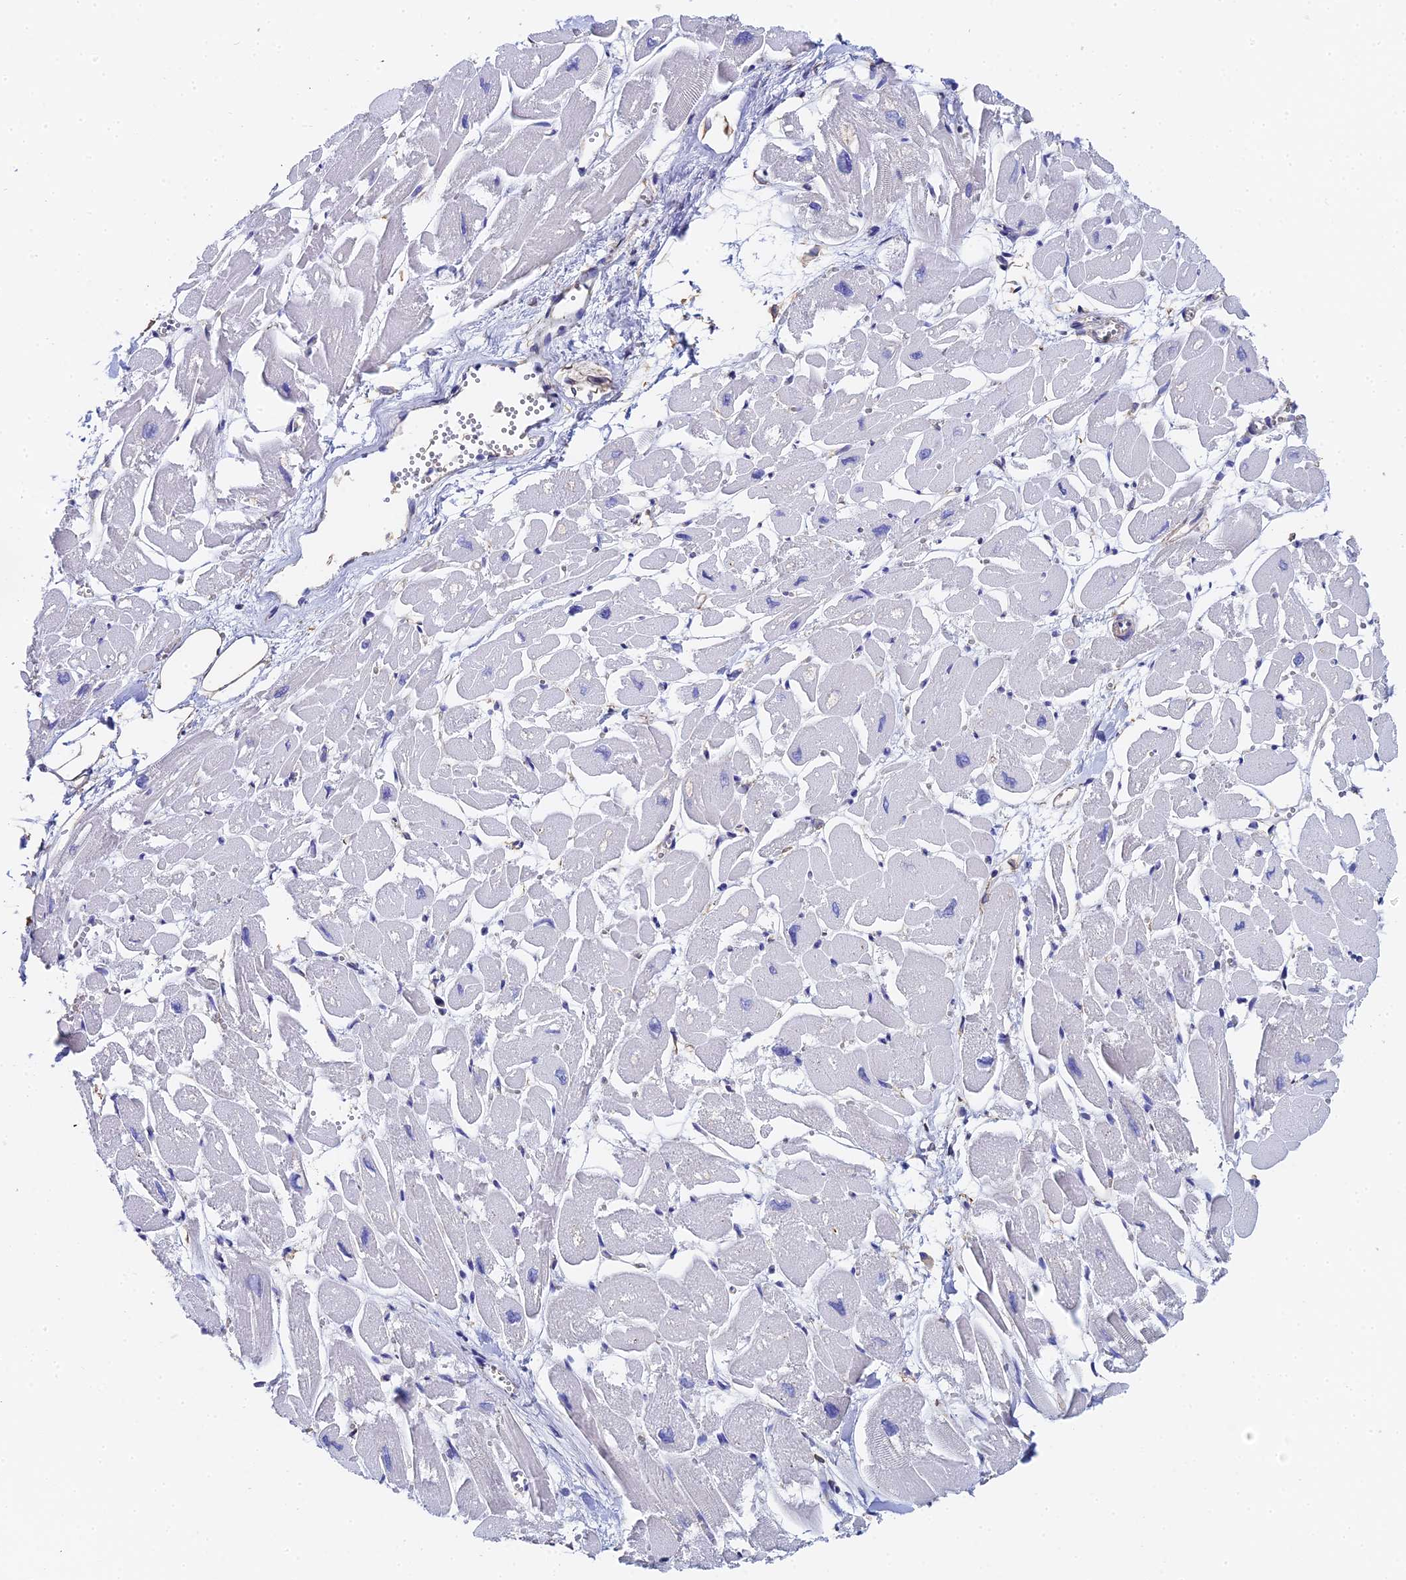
{"staining": {"intensity": "negative", "quantity": "none", "location": "none"}, "tissue": "heart muscle", "cell_type": "Cardiomyocytes", "image_type": "normal", "snomed": [{"axis": "morphology", "description": "Normal tissue, NOS"}, {"axis": "topography", "description": "Heart"}], "caption": "Immunohistochemistry (IHC) of normal heart muscle shows no positivity in cardiomyocytes. (DAB (3,3'-diaminobenzidine) IHC with hematoxylin counter stain).", "gene": "ENSG00000268674", "patient": {"sex": "male", "age": 54}}